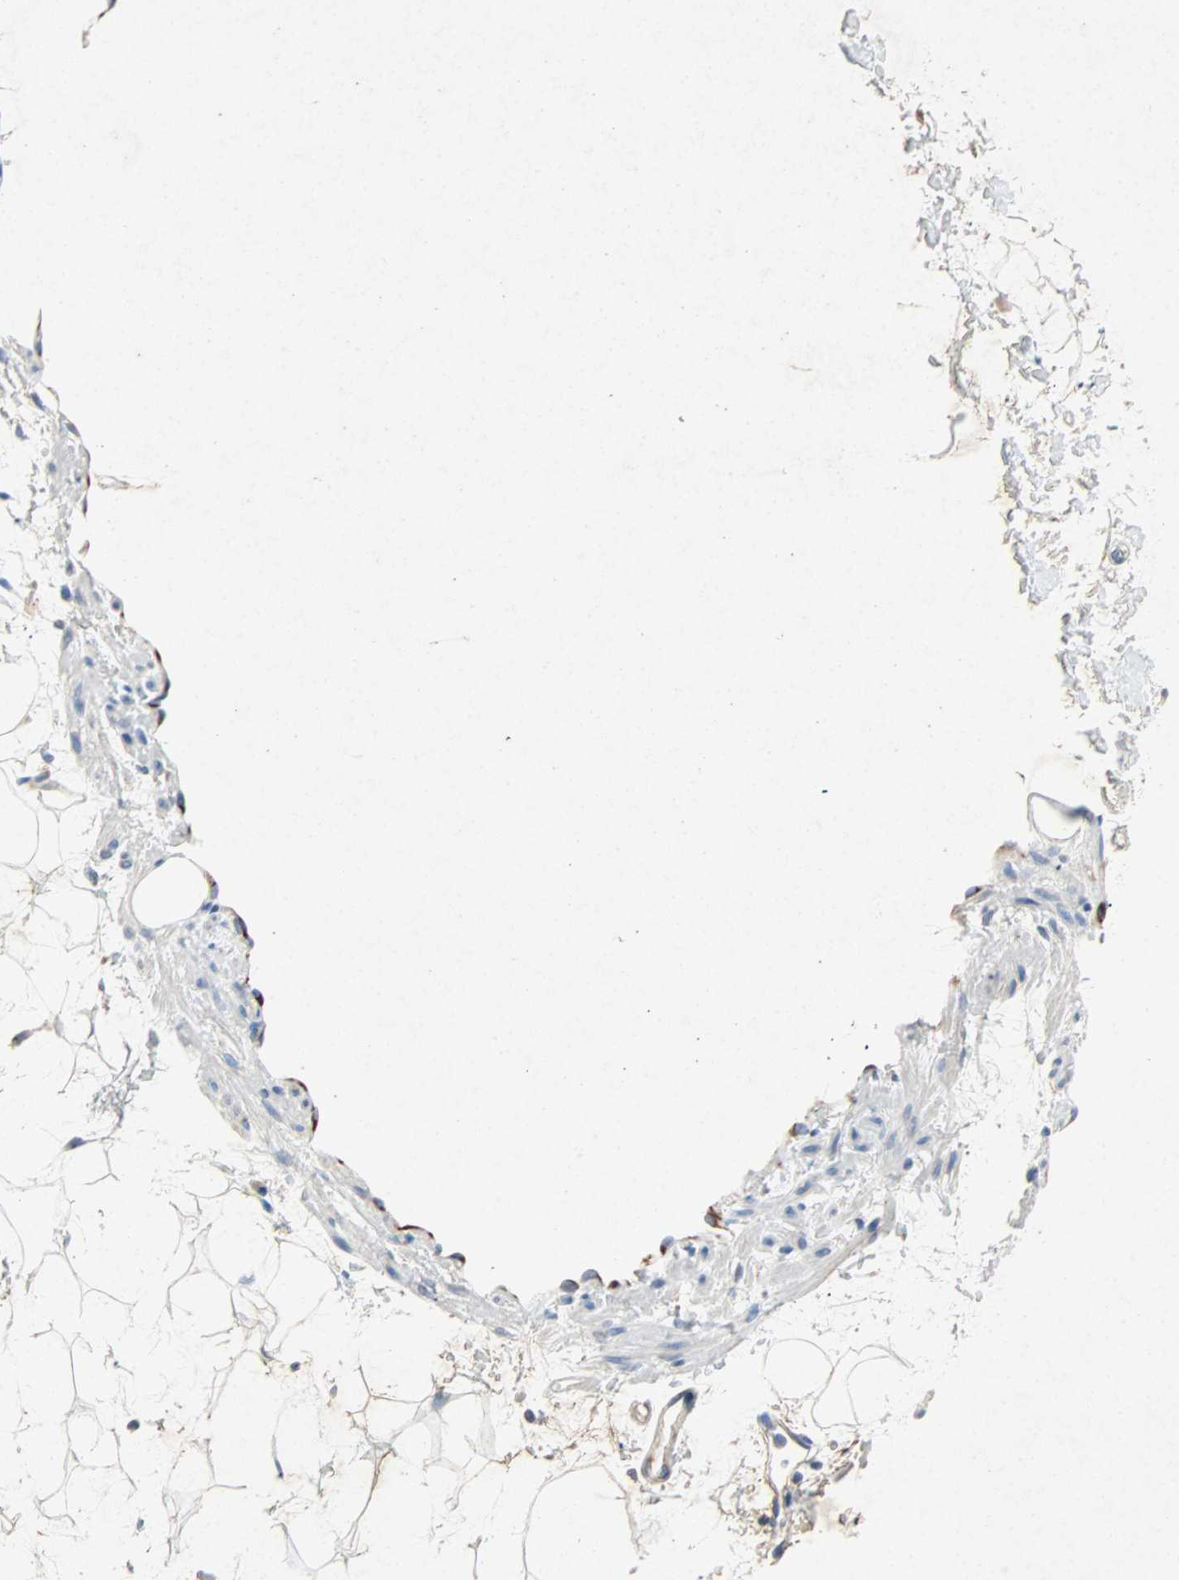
{"staining": {"intensity": "negative", "quantity": "none", "location": "none"}, "tissue": "adipose tissue", "cell_type": "Adipocytes", "image_type": "normal", "snomed": [{"axis": "morphology", "description": "Normal tissue, NOS"}, {"axis": "topography", "description": "Soft tissue"}], "caption": "High power microscopy histopathology image of an immunohistochemistry micrograph of benign adipose tissue, revealing no significant expression in adipocytes.", "gene": "PCDHB2", "patient": {"sex": "male", "age": 72}}